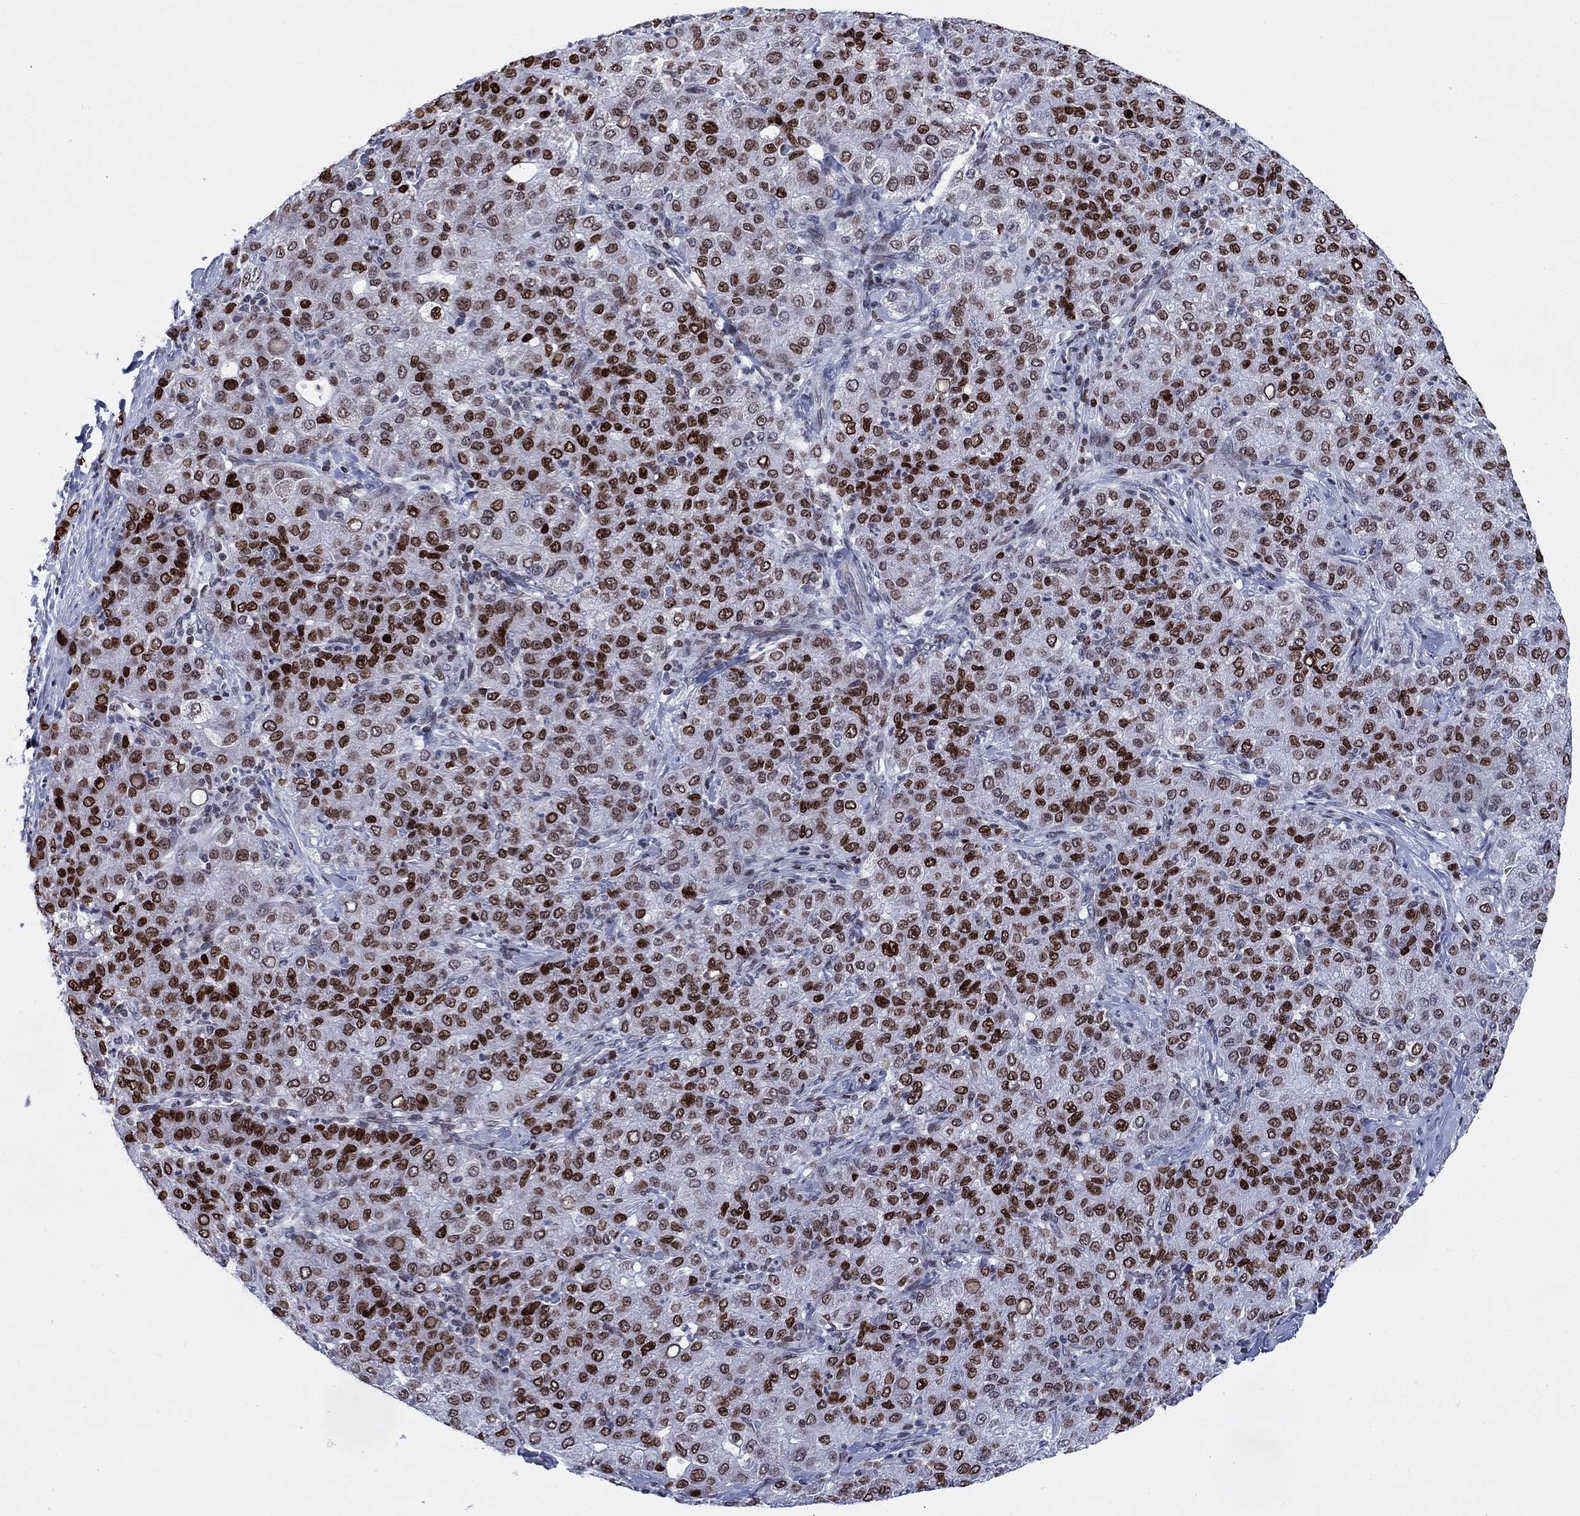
{"staining": {"intensity": "strong", "quantity": "25%-75%", "location": "nuclear"}, "tissue": "liver cancer", "cell_type": "Tumor cells", "image_type": "cancer", "snomed": [{"axis": "morphology", "description": "Carcinoma, Hepatocellular, NOS"}, {"axis": "topography", "description": "Liver"}], "caption": "Immunohistochemical staining of liver hepatocellular carcinoma displays high levels of strong nuclear protein positivity in approximately 25%-75% of tumor cells.", "gene": "HMGA1", "patient": {"sex": "male", "age": 65}}